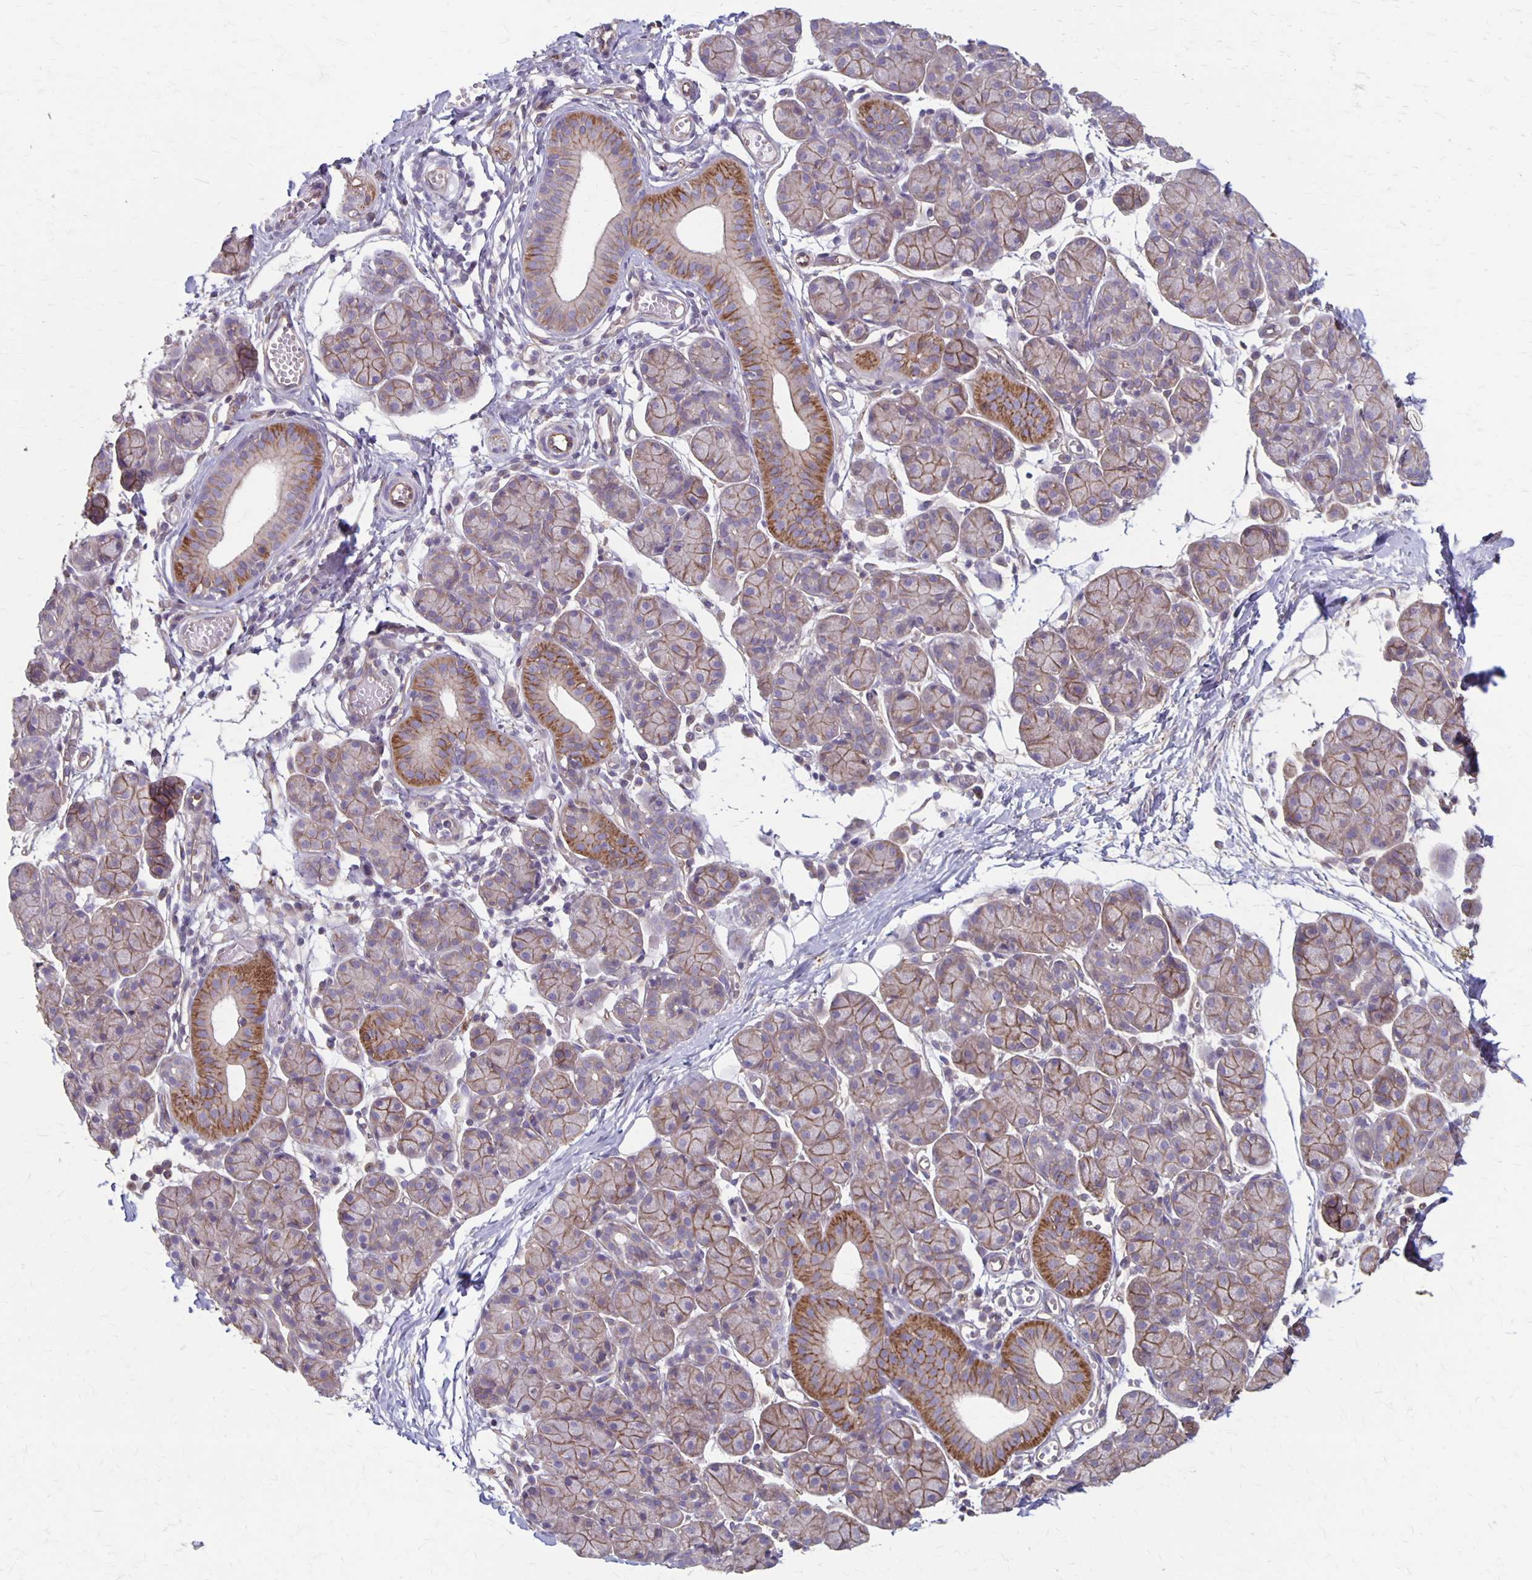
{"staining": {"intensity": "moderate", "quantity": ">75%", "location": "cytoplasmic/membranous"}, "tissue": "salivary gland", "cell_type": "Glandular cells", "image_type": "normal", "snomed": [{"axis": "morphology", "description": "Normal tissue, NOS"}, {"axis": "morphology", "description": "Inflammation, NOS"}, {"axis": "topography", "description": "Lymph node"}, {"axis": "topography", "description": "Salivary gland"}], "caption": "A histopathology image showing moderate cytoplasmic/membranous staining in about >75% of glandular cells in unremarkable salivary gland, as visualized by brown immunohistochemical staining.", "gene": "PPP1R3E", "patient": {"sex": "male", "age": 3}}